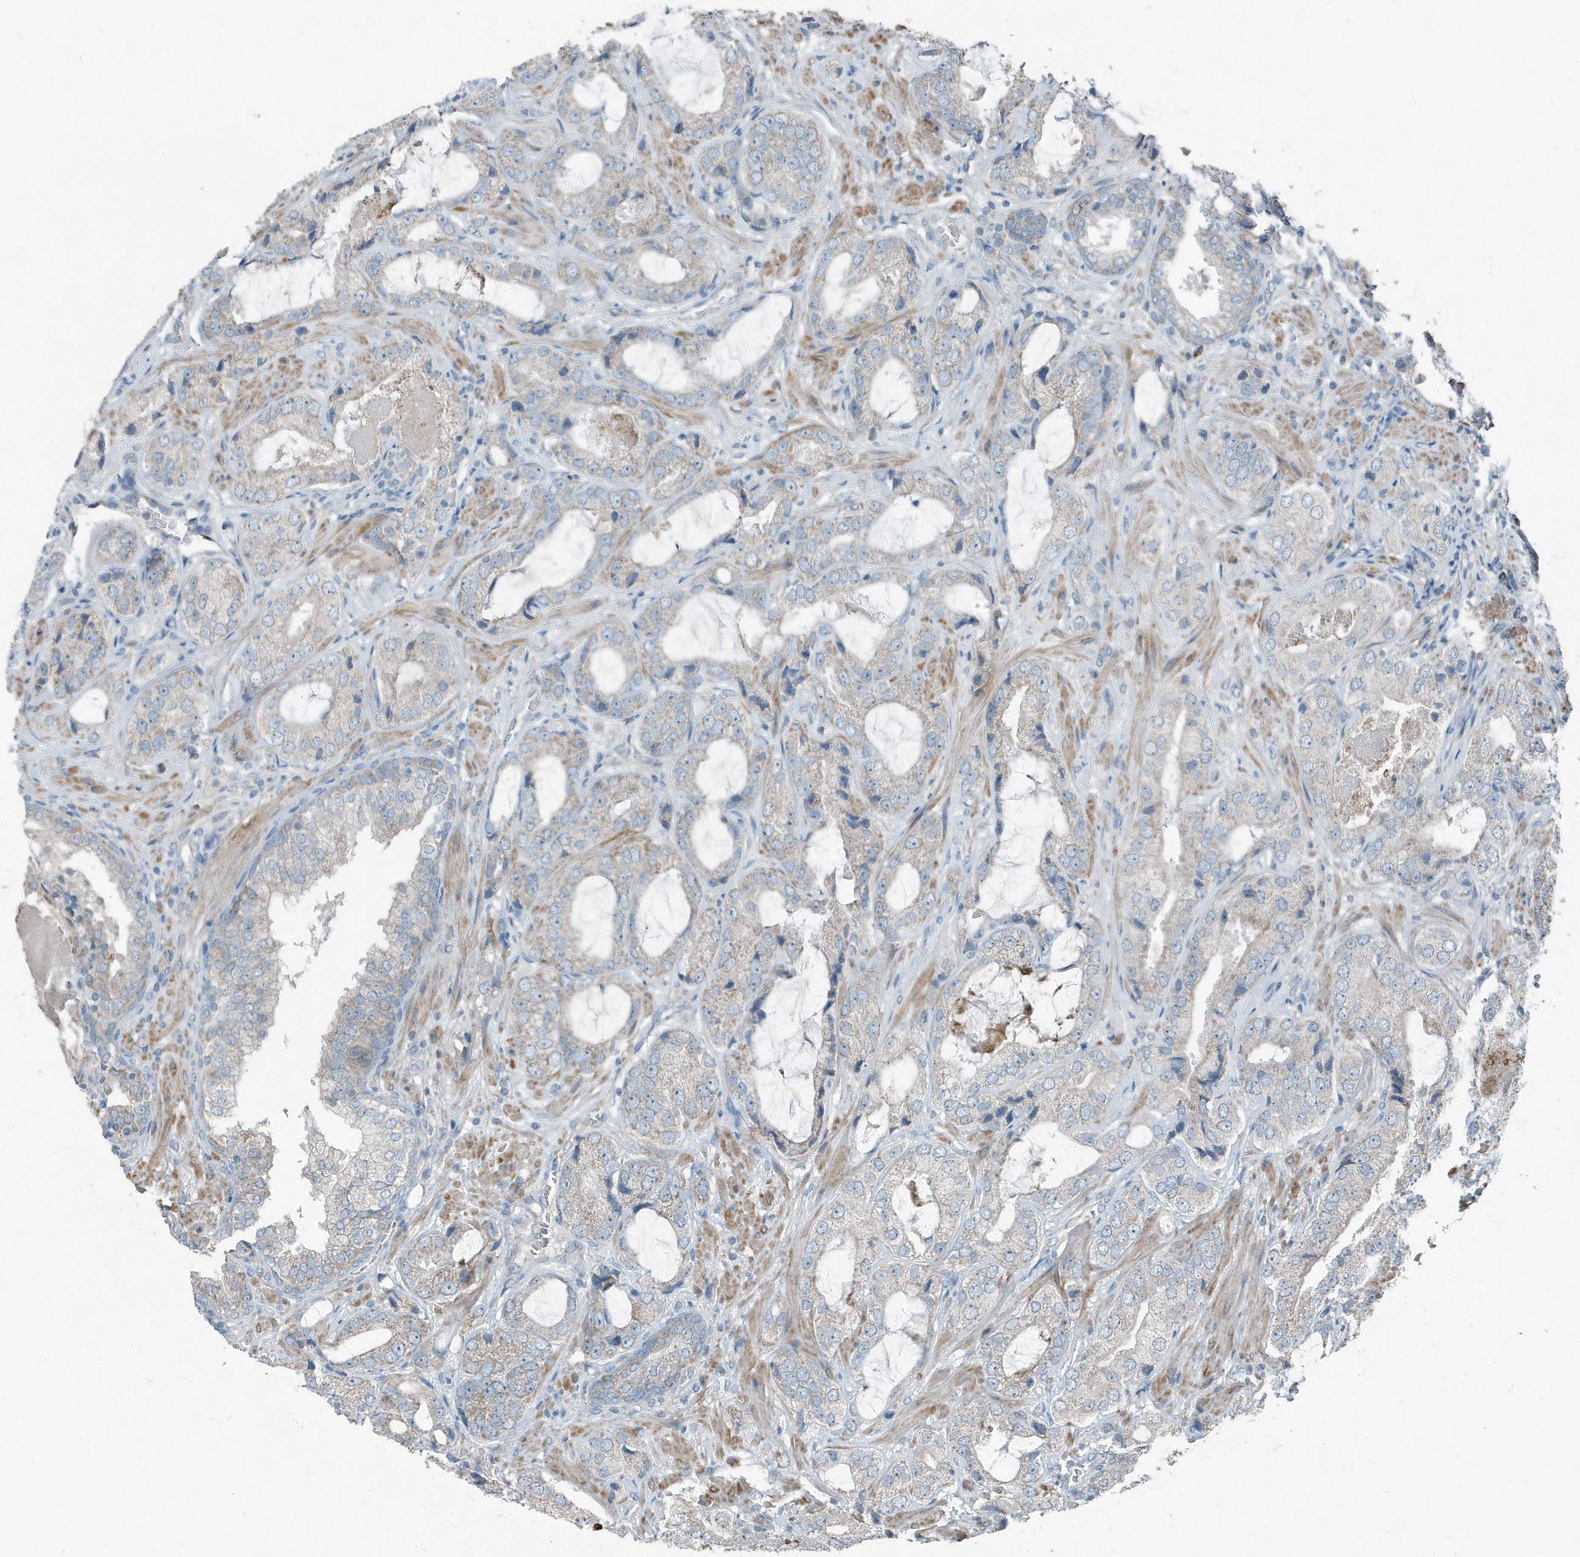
{"staining": {"intensity": "weak", "quantity": "<25%", "location": "cytoplasmic/membranous"}, "tissue": "prostate cancer", "cell_type": "Tumor cells", "image_type": "cancer", "snomed": [{"axis": "morphology", "description": "Normal tissue, NOS"}, {"axis": "morphology", "description": "Adenocarcinoma, High grade"}, {"axis": "topography", "description": "Prostate"}, {"axis": "topography", "description": "Peripheral nerve tissue"}], "caption": "DAB (3,3'-diaminobenzidine) immunohistochemical staining of human prostate cancer displays no significant positivity in tumor cells. (DAB (3,3'-diaminobenzidine) immunohistochemistry (IHC), high magnification).", "gene": "MT-CYB", "patient": {"sex": "male", "age": 59}}